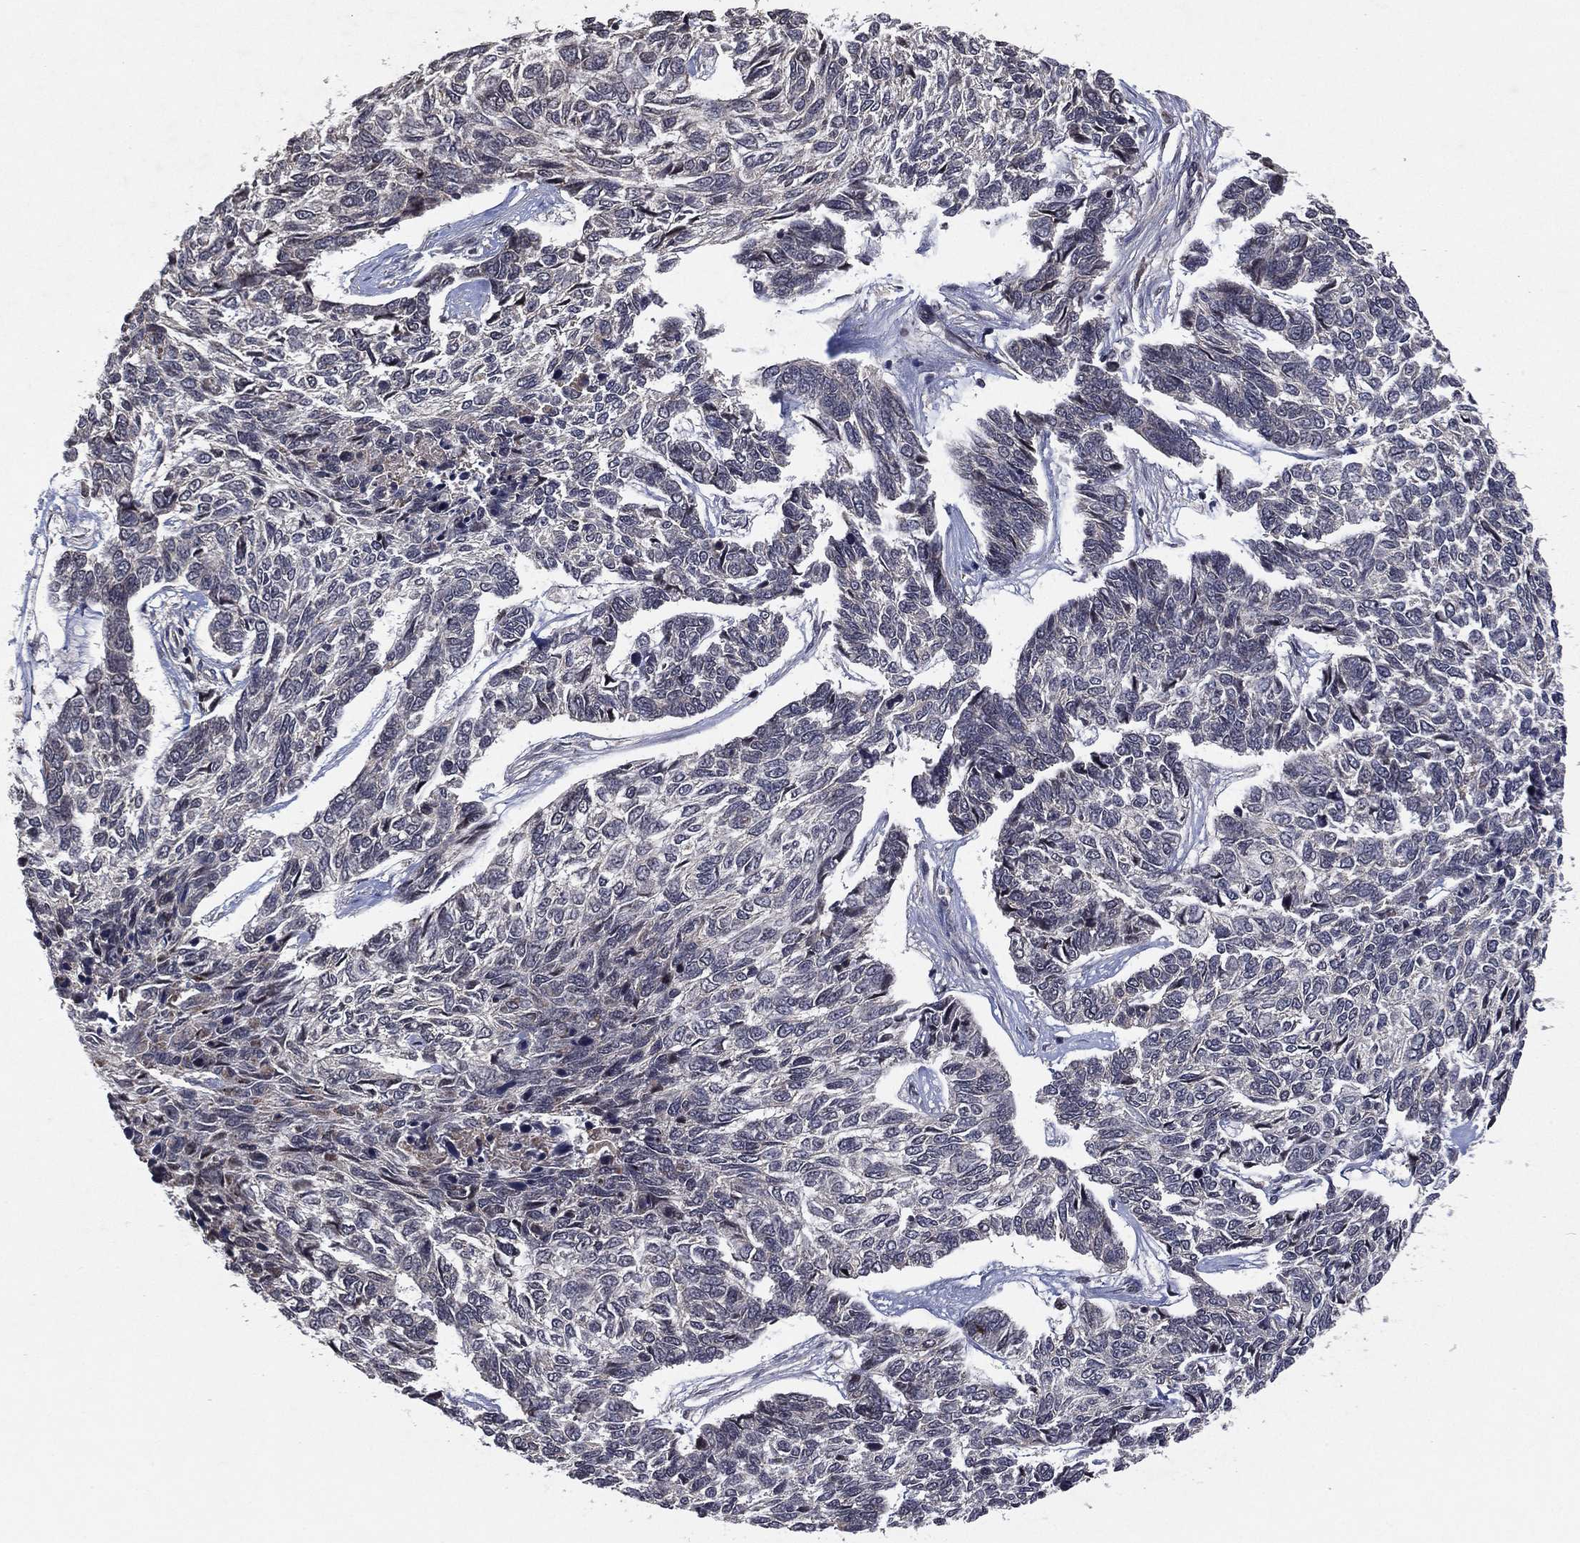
{"staining": {"intensity": "negative", "quantity": "none", "location": "none"}, "tissue": "skin cancer", "cell_type": "Tumor cells", "image_type": "cancer", "snomed": [{"axis": "morphology", "description": "Basal cell carcinoma"}, {"axis": "topography", "description": "Skin"}], "caption": "An IHC histopathology image of basal cell carcinoma (skin) is shown. There is no staining in tumor cells of basal cell carcinoma (skin).", "gene": "ATG4B", "patient": {"sex": "female", "age": 65}}